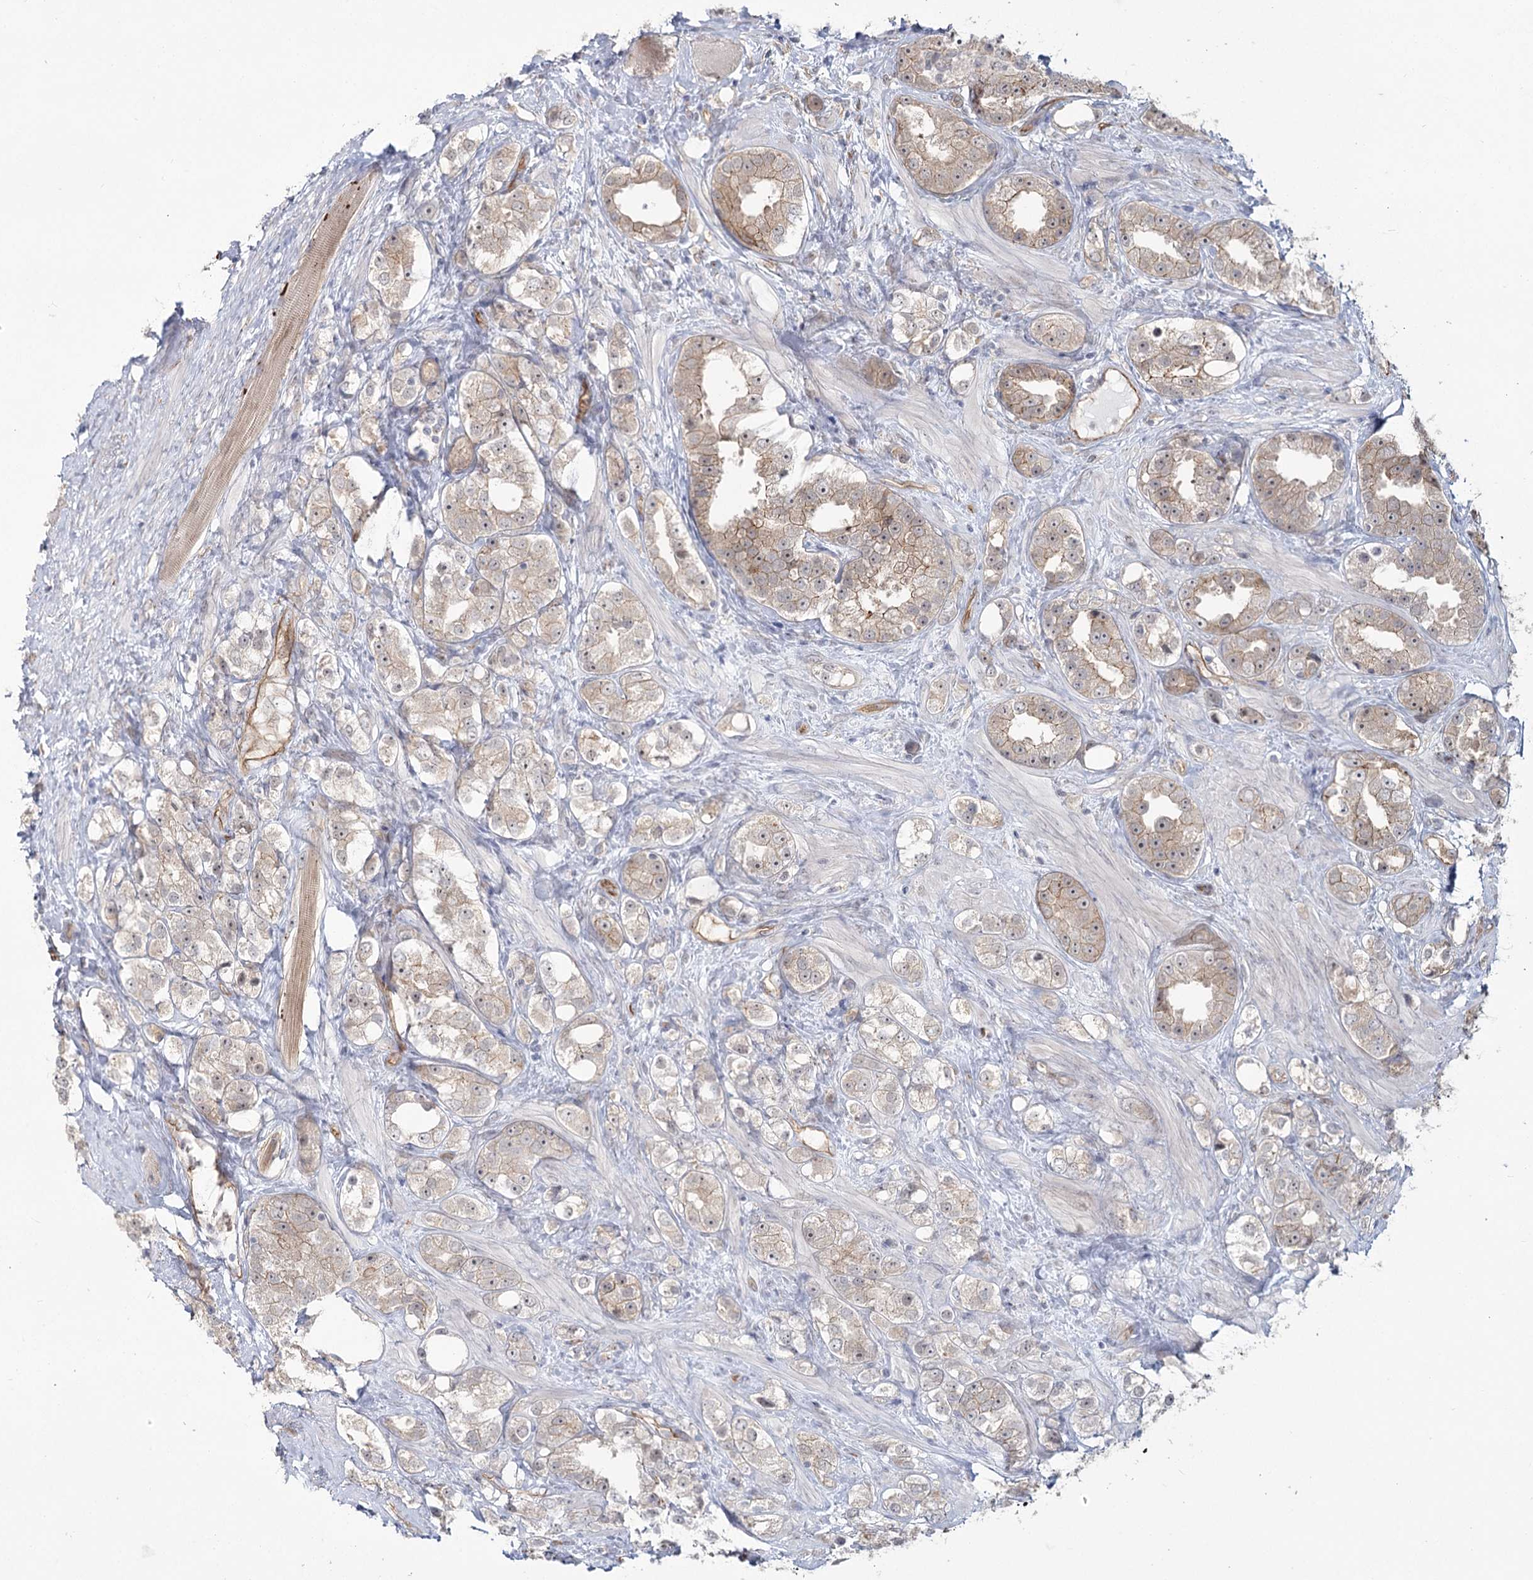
{"staining": {"intensity": "weak", "quantity": ">75%", "location": "cytoplasmic/membranous"}, "tissue": "prostate cancer", "cell_type": "Tumor cells", "image_type": "cancer", "snomed": [{"axis": "morphology", "description": "Adenocarcinoma, NOS"}, {"axis": "topography", "description": "Prostate"}], "caption": "Protein expression analysis of prostate adenocarcinoma demonstrates weak cytoplasmic/membranous expression in approximately >75% of tumor cells.", "gene": "RPP14", "patient": {"sex": "male", "age": 79}}